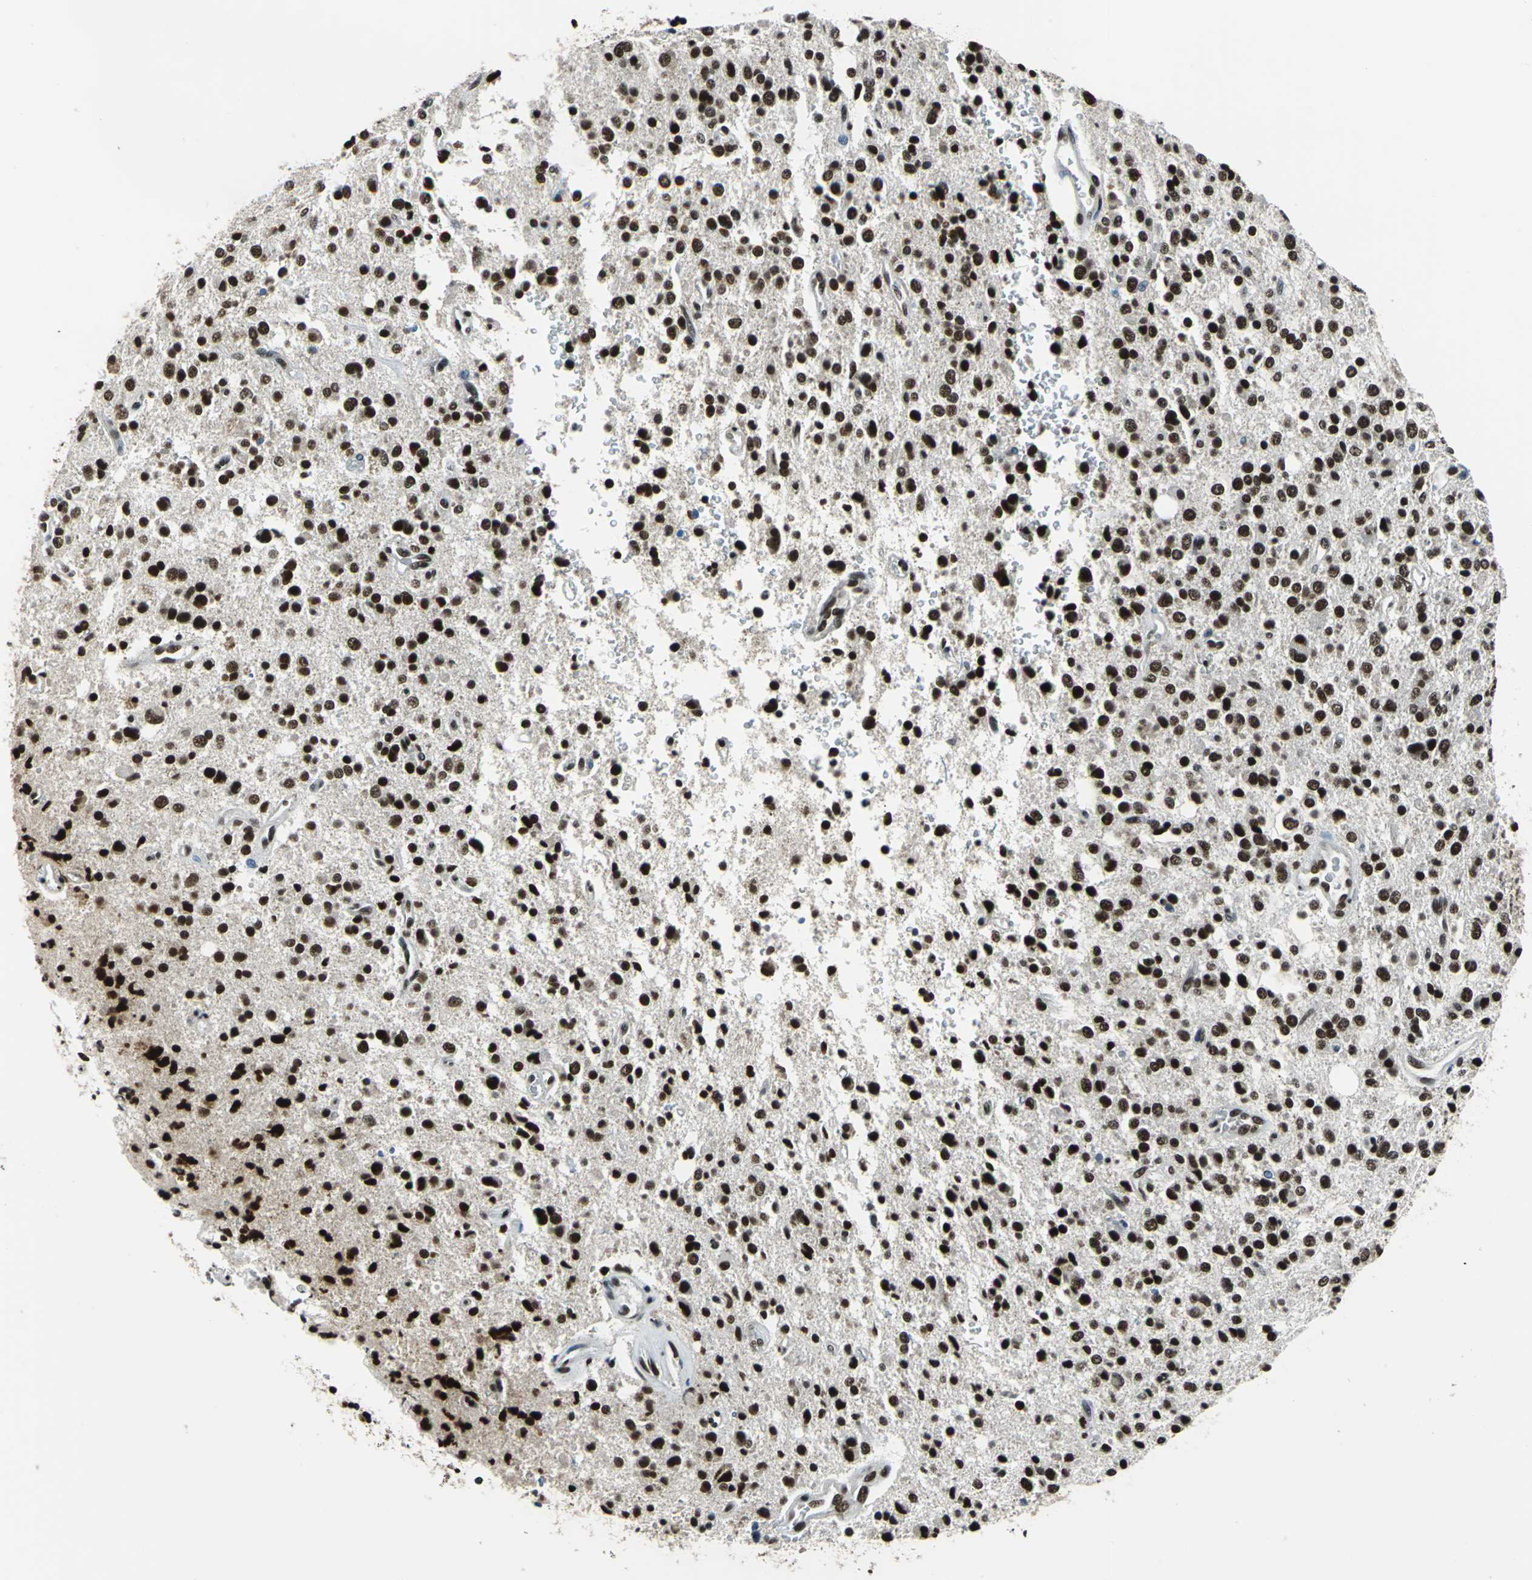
{"staining": {"intensity": "strong", "quantity": ">75%", "location": "nuclear"}, "tissue": "glioma", "cell_type": "Tumor cells", "image_type": "cancer", "snomed": [{"axis": "morphology", "description": "Glioma, malignant, High grade"}, {"axis": "topography", "description": "Brain"}], "caption": "Immunohistochemistry of glioma displays high levels of strong nuclear positivity in approximately >75% of tumor cells.", "gene": "BCLAF1", "patient": {"sex": "male", "age": 47}}